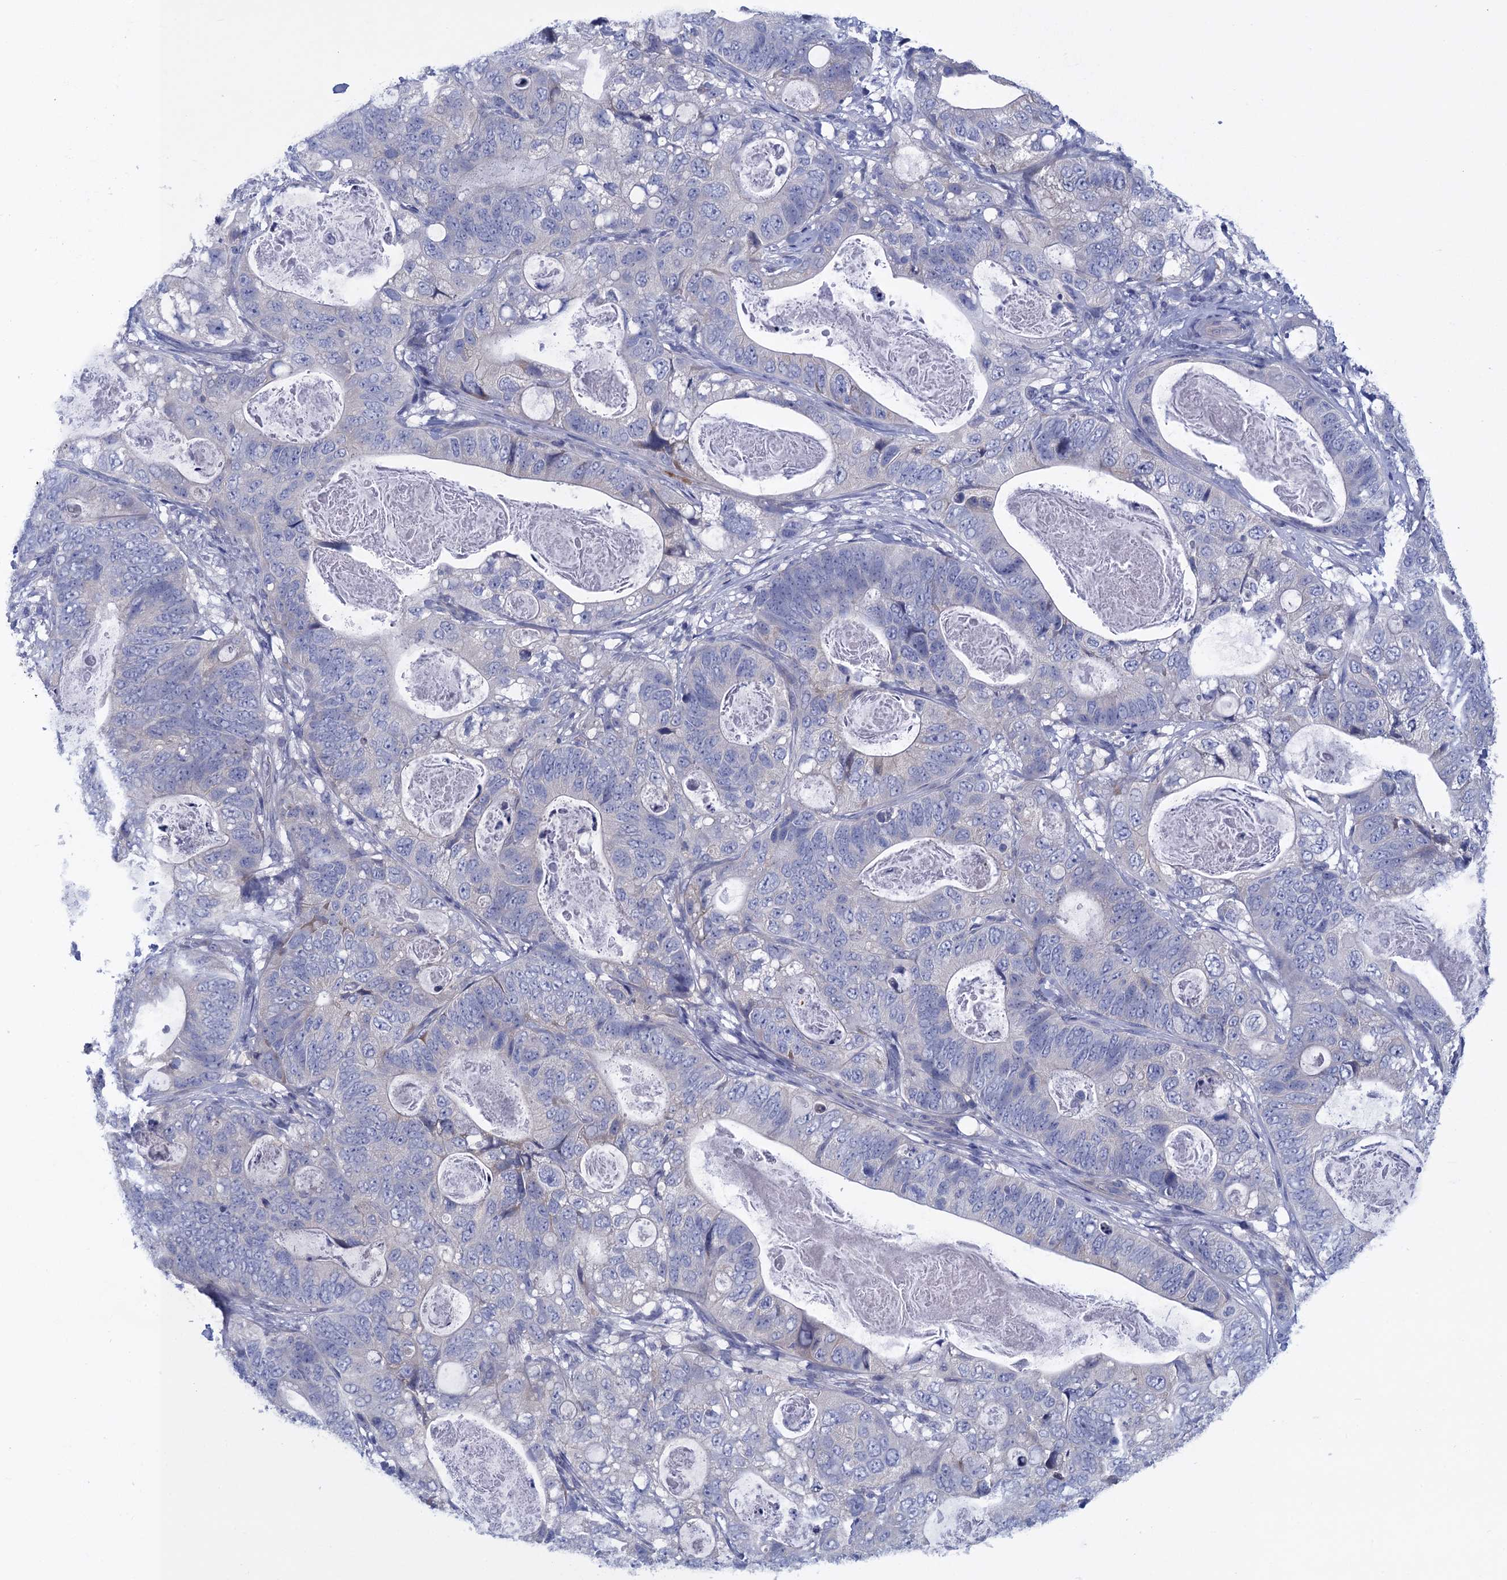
{"staining": {"intensity": "negative", "quantity": "none", "location": "none"}, "tissue": "stomach cancer", "cell_type": "Tumor cells", "image_type": "cancer", "snomed": [{"axis": "morphology", "description": "Normal tissue, NOS"}, {"axis": "morphology", "description": "Adenocarcinoma, NOS"}, {"axis": "topography", "description": "Stomach"}], "caption": "Immunohistochemical staining of human stomach adenocarcinoma exhibits no significant staining in tumor cells.", "gene": "SCEL", "patient": {"sex": "female", "age": 89}}